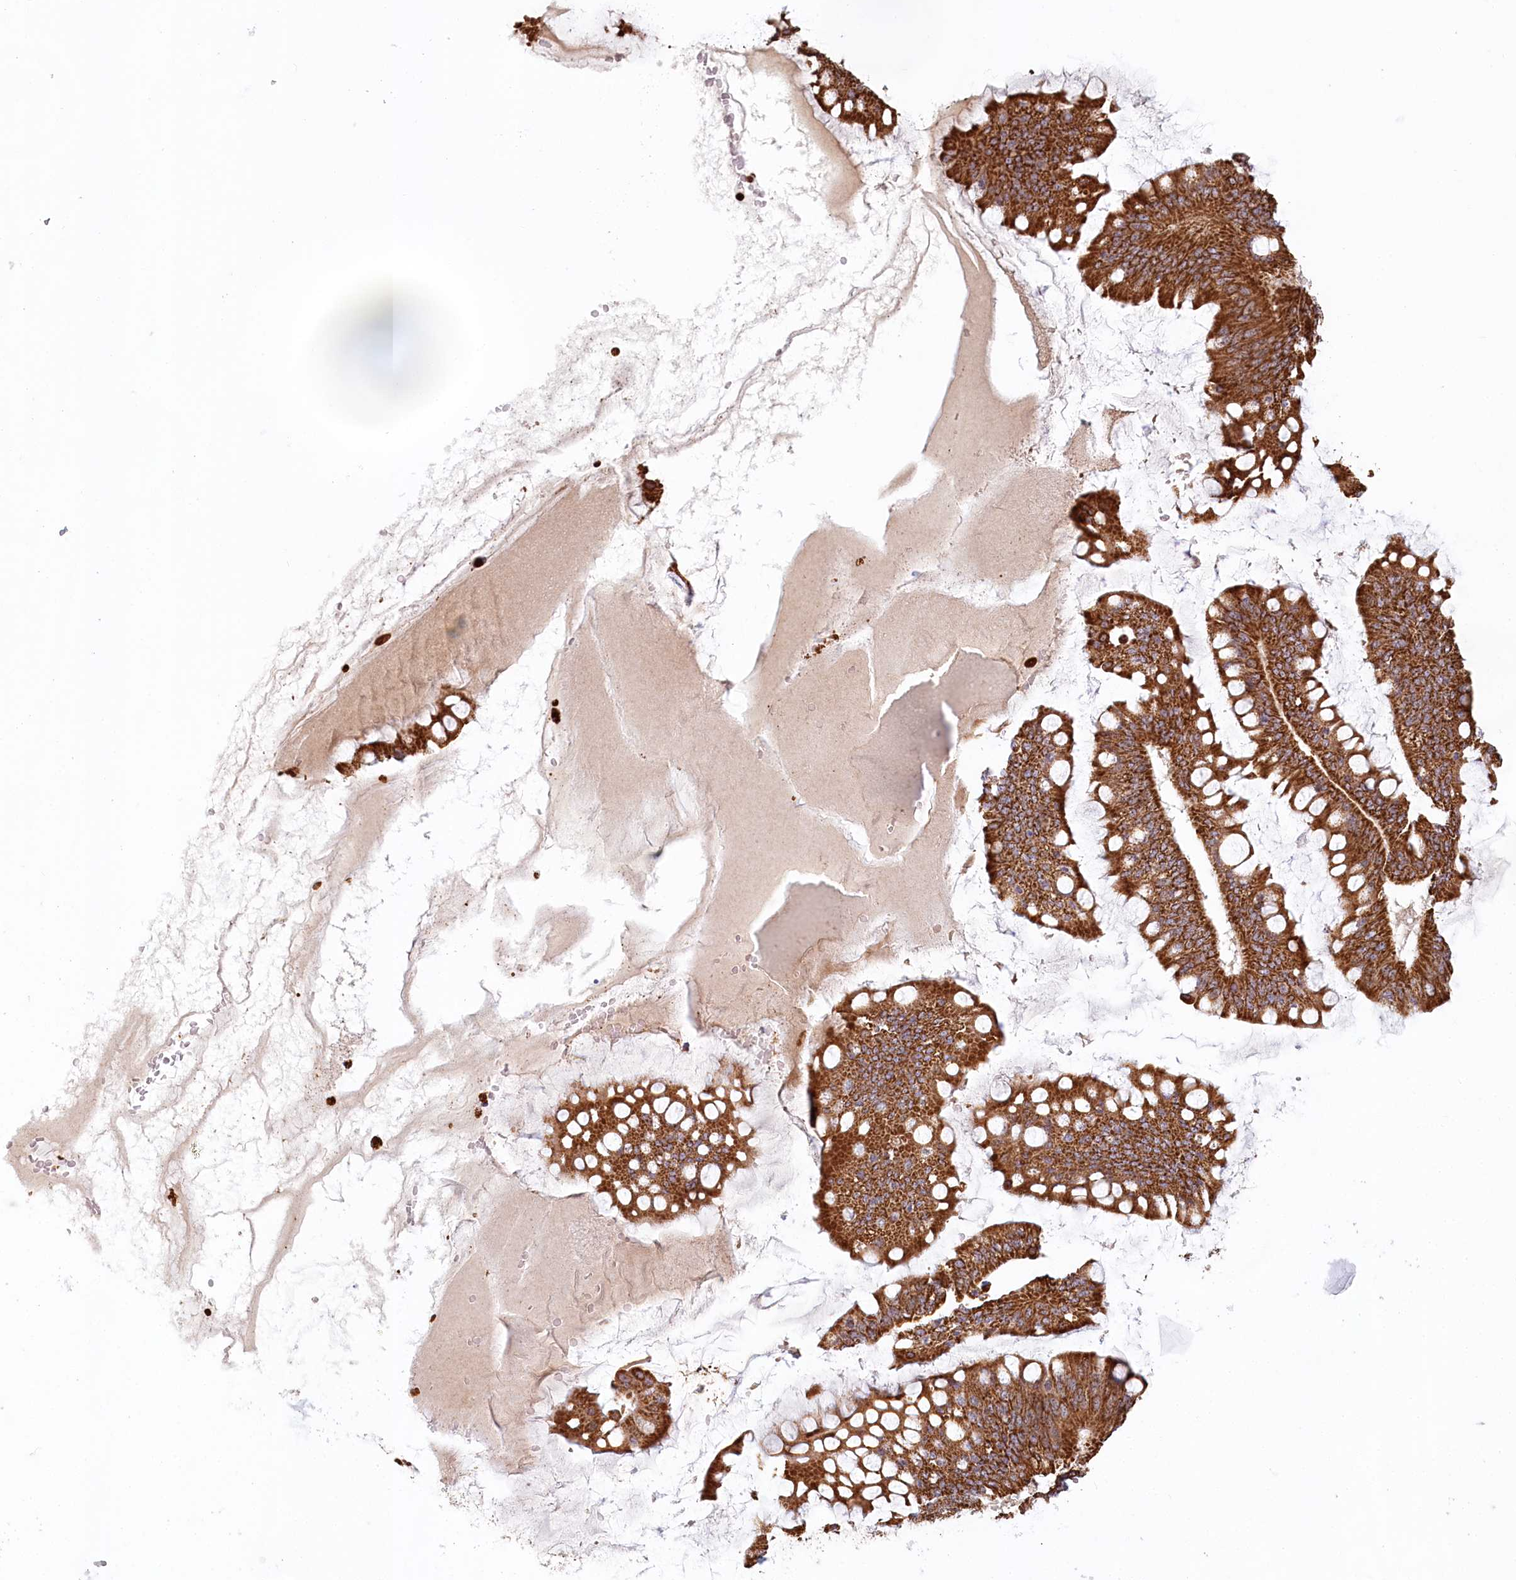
{"staining": {"intensity": "strong", "quantity": ">75%", "location": "cytoplasmic/membranous"}, "tissue": "ovarian cancer", "cell_type": "Tumor cells", "image_type": "cancer", "snomed": [{"axis": "morphology", "description": "Cystadenocarcinoma, mucinous, NOS"}, {"axis": "topography", "description": "Ovary"}], "caption": "DAB (3,3'-diaminobenzidine) immunohistochemical staining of mucinous cystadenocarcinoma (ovarian) reveals strong cytoplasmic/membranous protein positivity in approximately >75% of tumor cells.", "gene": "UMPS", "patient": {"sex": "female", "age": 73}}